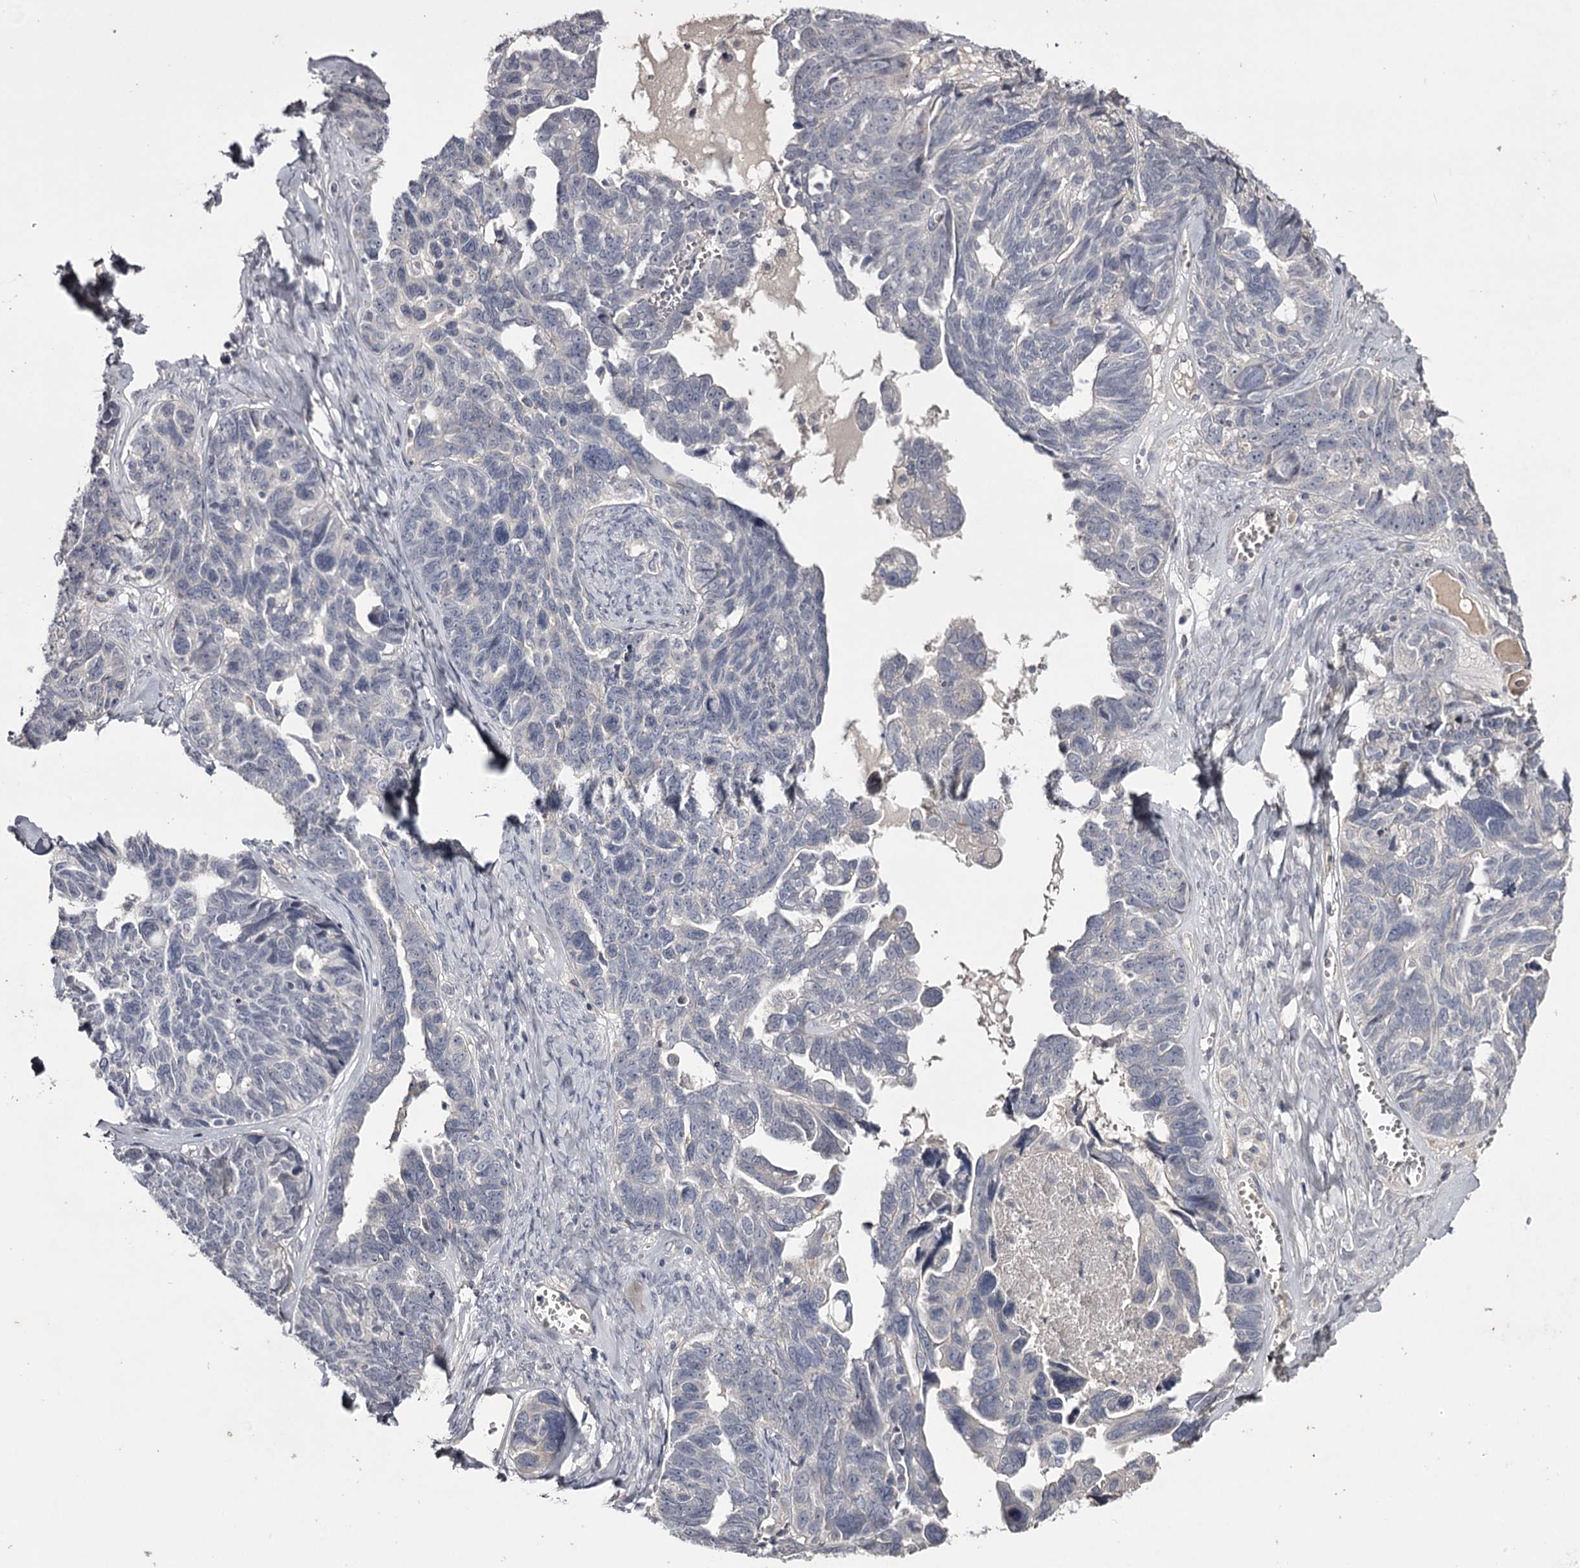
{"staining": {"intensity": "negative", "quantity": "none", "location": "none"}, "tissue": "ovarian cancer", "cell_type": "Tumor cells", "image_type": "cancer", "snomed": [{"axis": "morphology", "description": "Cystadenocarcinoma, serous, NOS"}, {"axis": "topography", "description": "Ovary"}], "caption": "This is an immunohistochemistry (IHC) histopathology image of ovarian serous cystadenocarcinoma. There is no positivity in tumor cells.", "gene": "PRM2", "patient": {"sex": "female", "age": 79}}